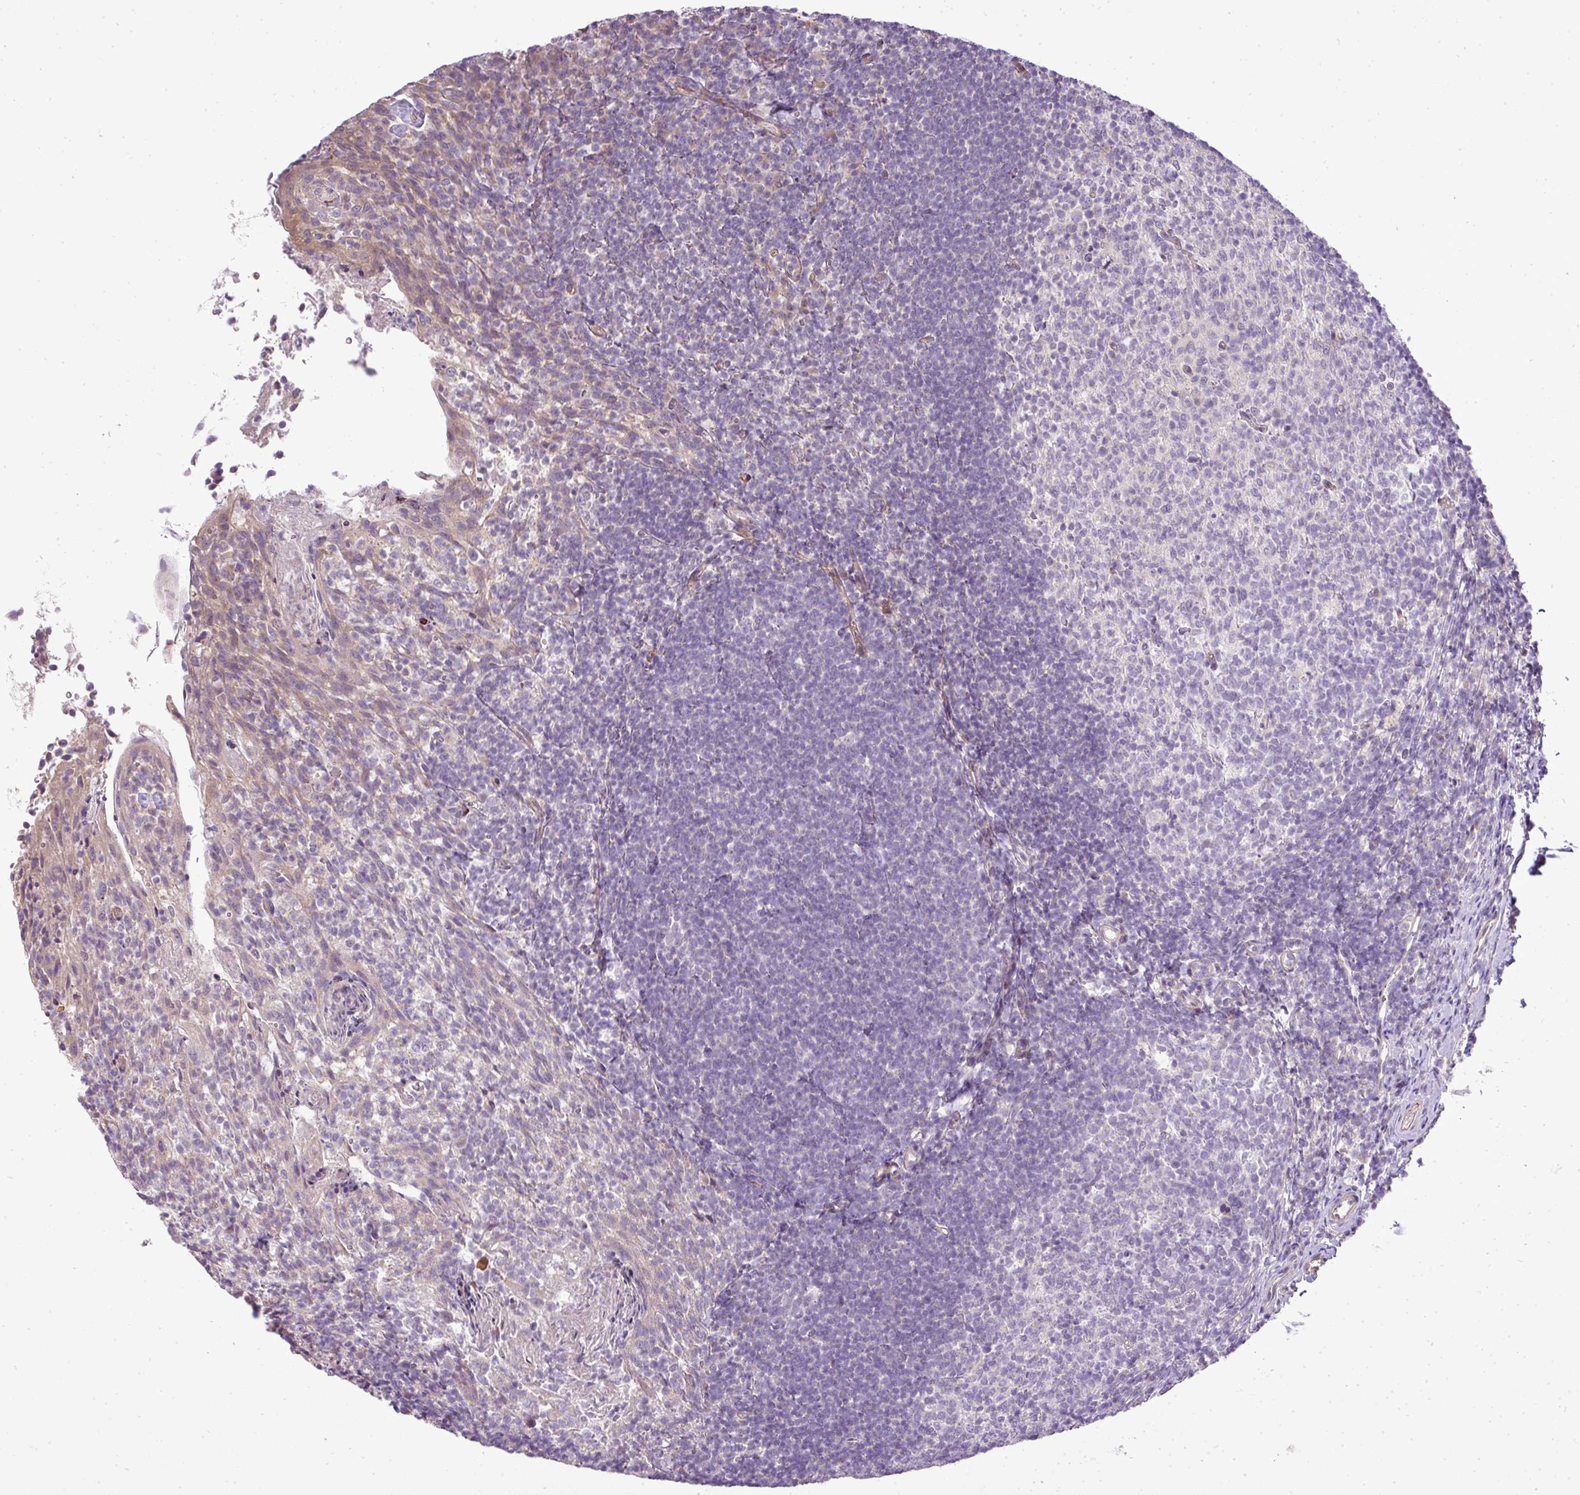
{"staining": {"intensity": "negative", "quantity": "none", "location": "none"}, "tissue": "tonsil", "cell_type": "Germinal center cells", "image_type": "normal", "snomed": [{"axis": "morphology", "description": "Normal tissue, NOS"}, {"axis": "topography", "description": "Tonsil"}], "caption": "A micrograph of tonsil stained for a protein exhibits no brown staining in germinal center cells. (Brightfield microscopy of DAB (3,3'-diaminobenzidine) immunohistochemistry (IHC) at high magnification).", "gene": "ZDHHC1", "patient": {"sex": "female", "age": 10}}